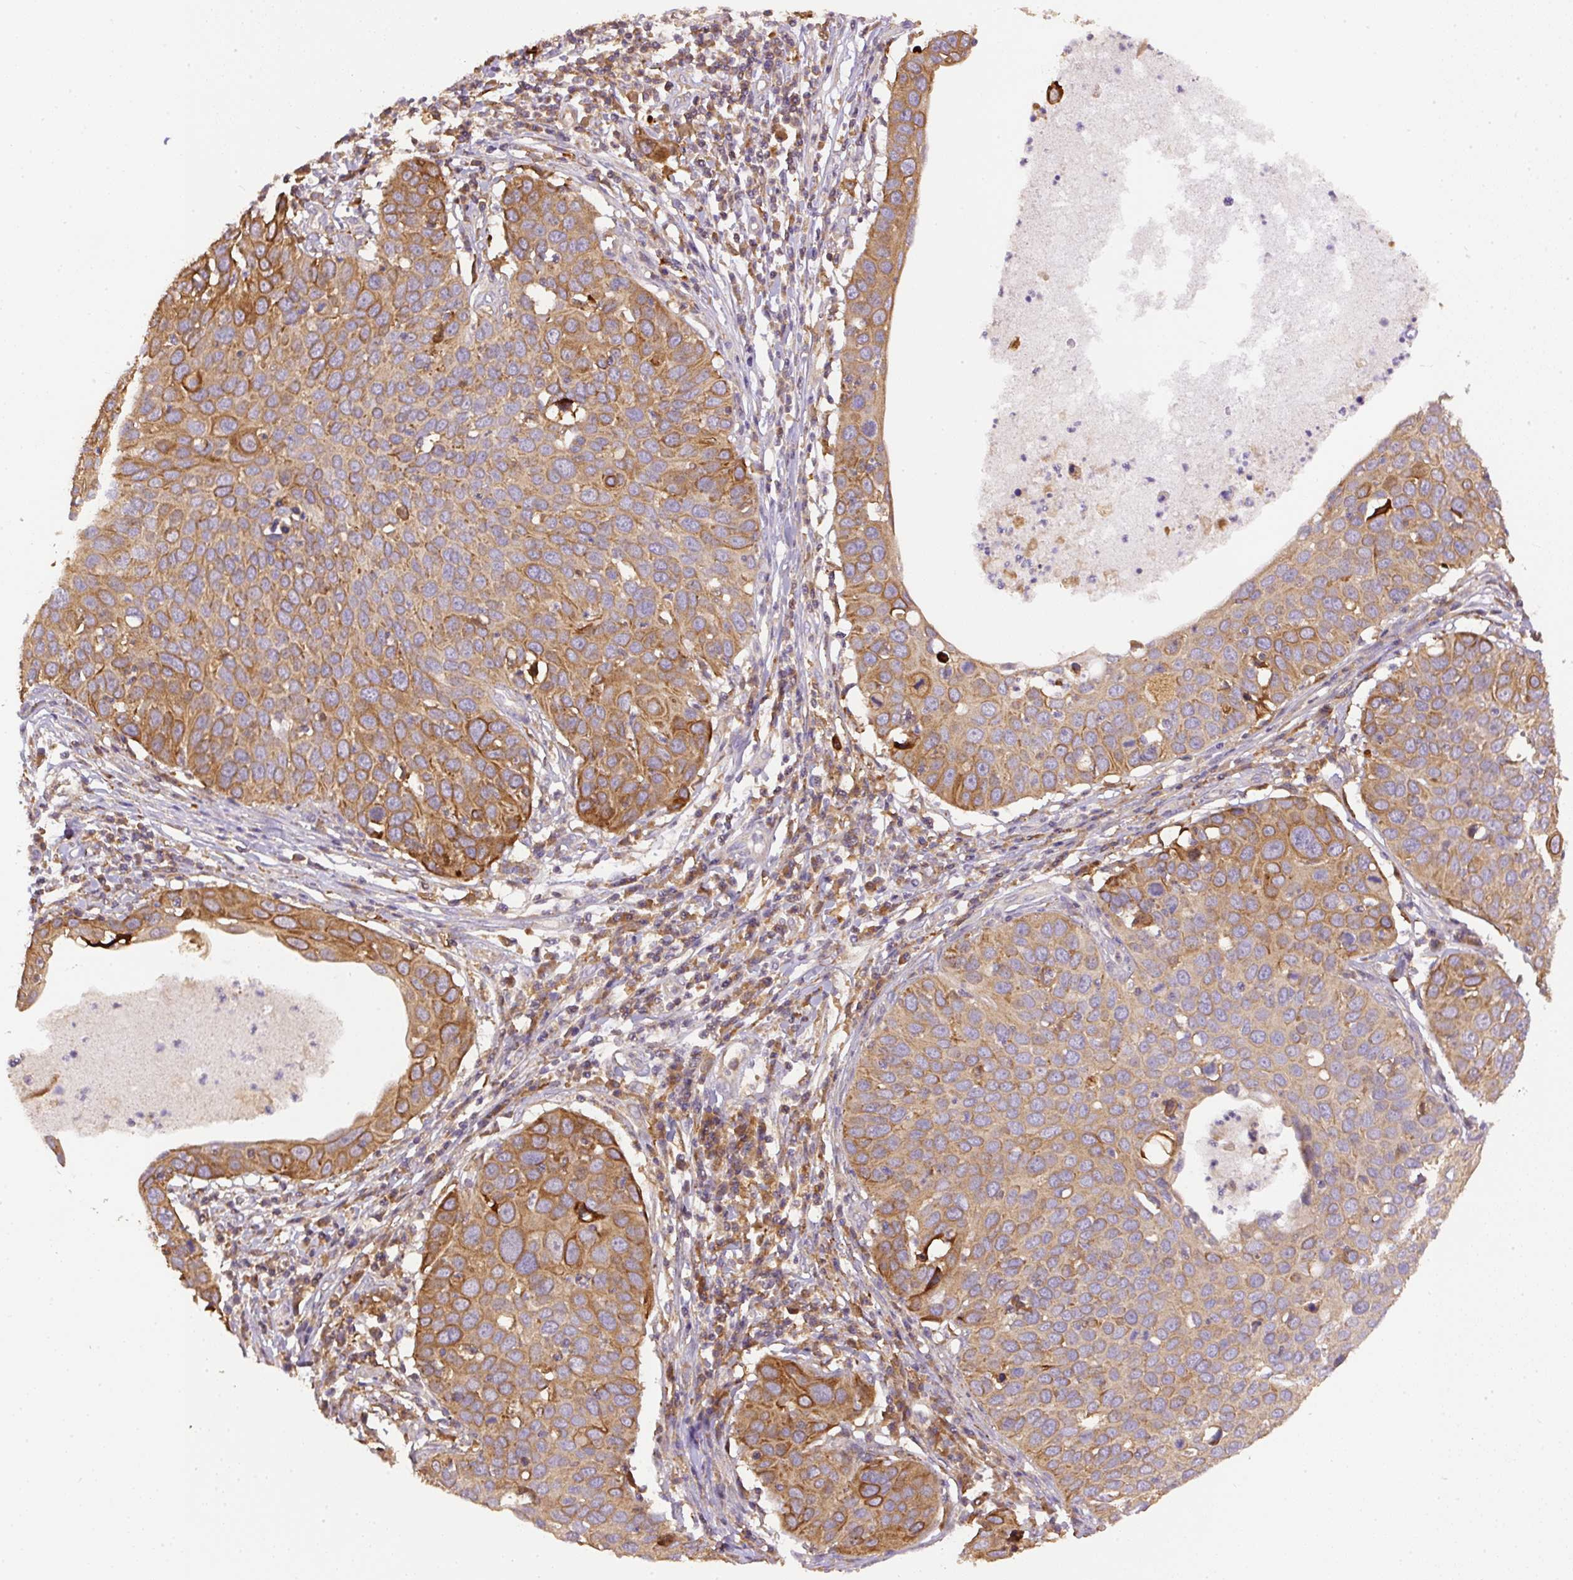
{"staining": {"intensity": "moderate", "quantity": ">75%", "location": "cytoplasmic/membranous"}, "tissue": "cervical cancer", "cell_type": "Tumor cells", "image_type": "cancer", "snomed": [{"axis": "morphology", "description": "Squamous cell carcinoma, NOS"}, {"axis": "topography", "description": "Cervix"}], "caption": "Moderate cytoplasmic/membranous positivity is present in about >75% of tumor cells in cervical squamous cell carcinoma.", "gene": "DAPK1", "patient": {"sex": "female", "age": 36}}